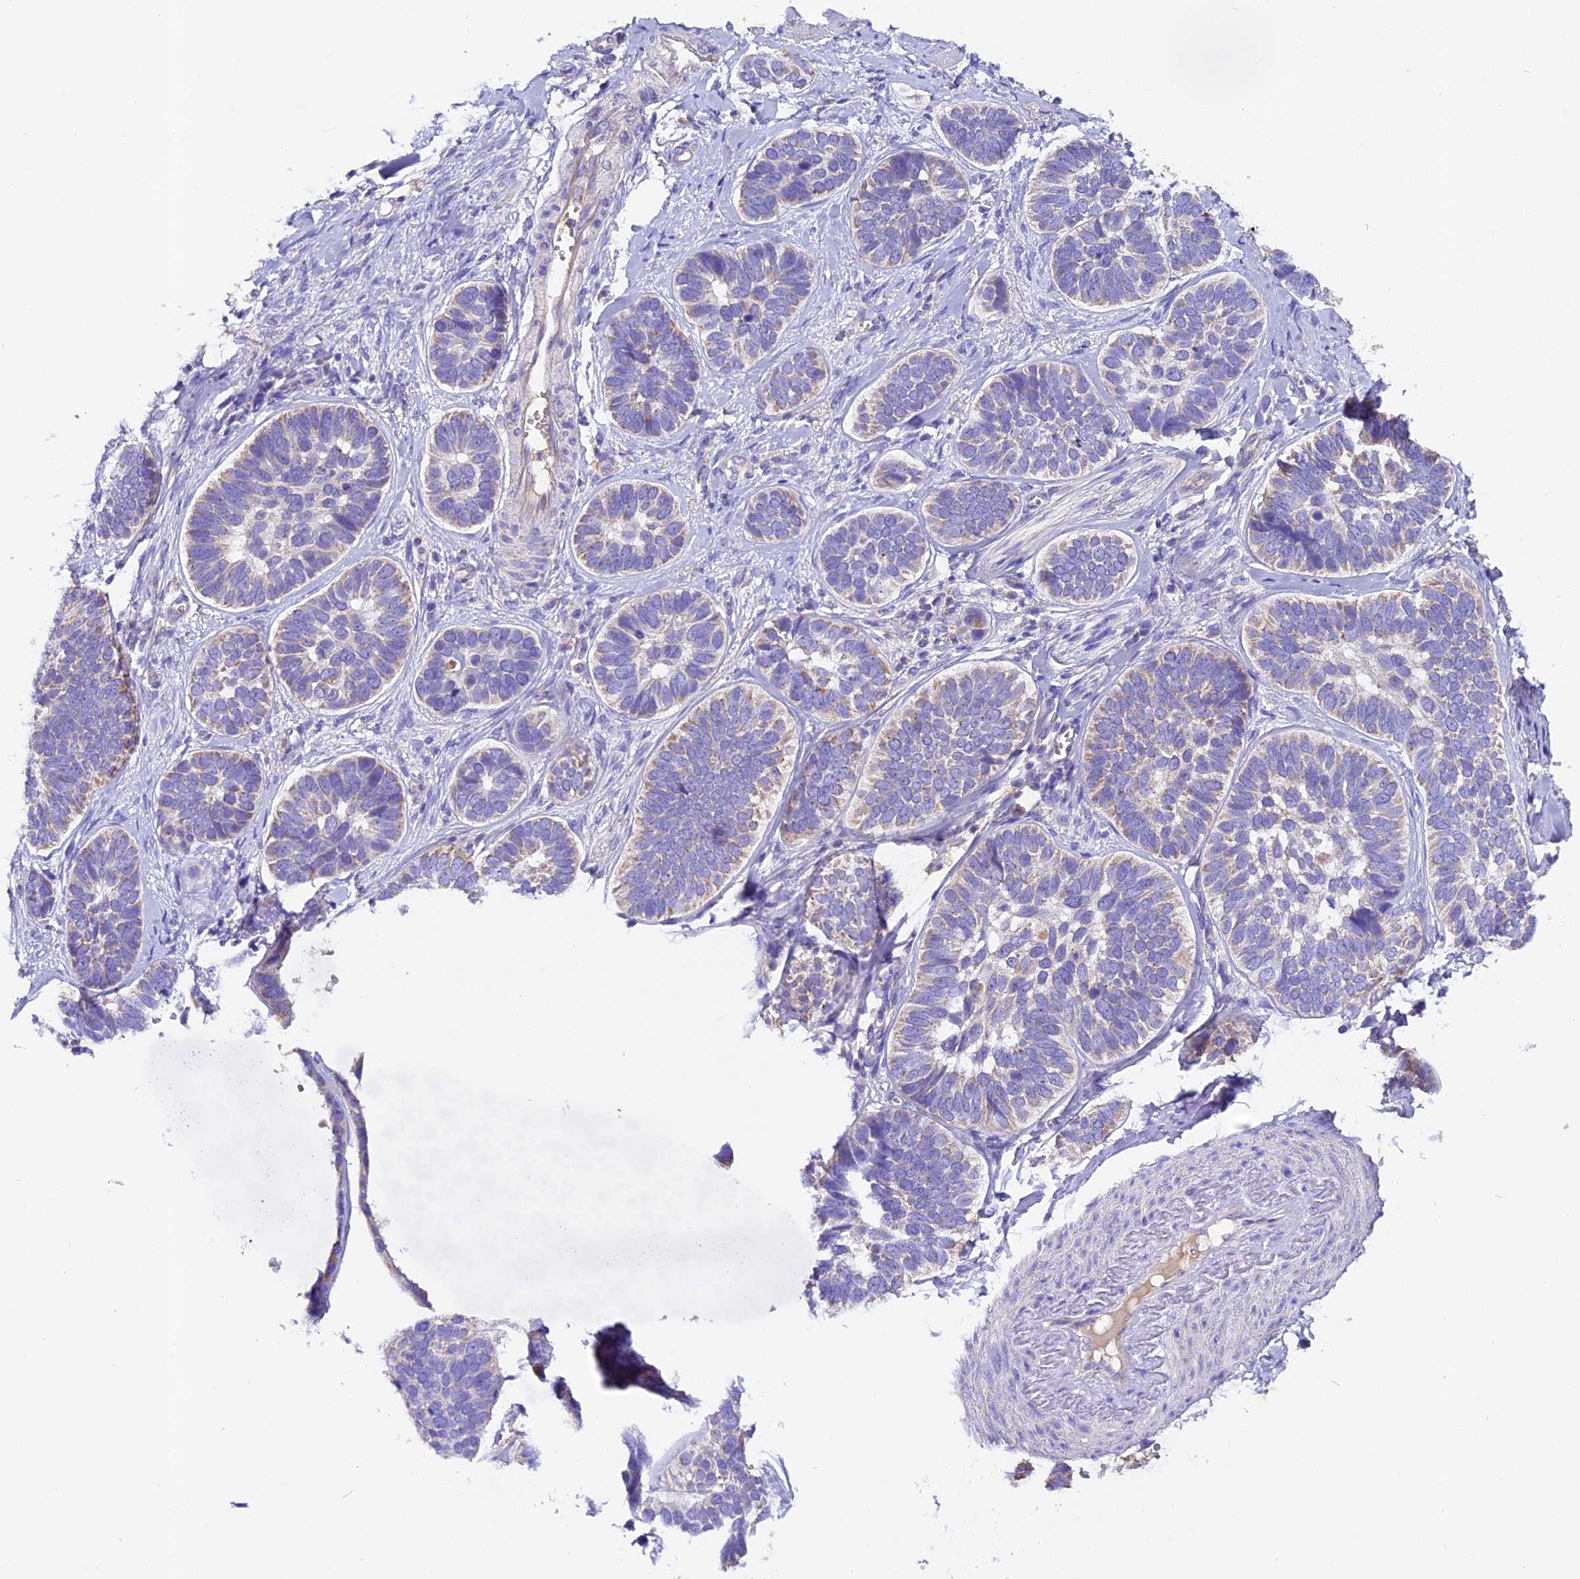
{"staining": {"intensity": "weak", "quantity": "<25%", "location": "cytoplasmic/membranous"}, "tissue": "skin cancer", "cell_type": "Tumor cells", "image_type": "cancer", "snomed": [{"axis": "morphology", "description": "Basal cell carcinoma"}, {"axis": "topography", "description": "Skin"}], "caption": "A histopathology image of human skin cancer (basal cell carcinoma) is negative for staining in tumor cells.", "gene": "SIX5", "patient": {"sex": "male", "age": 62}}